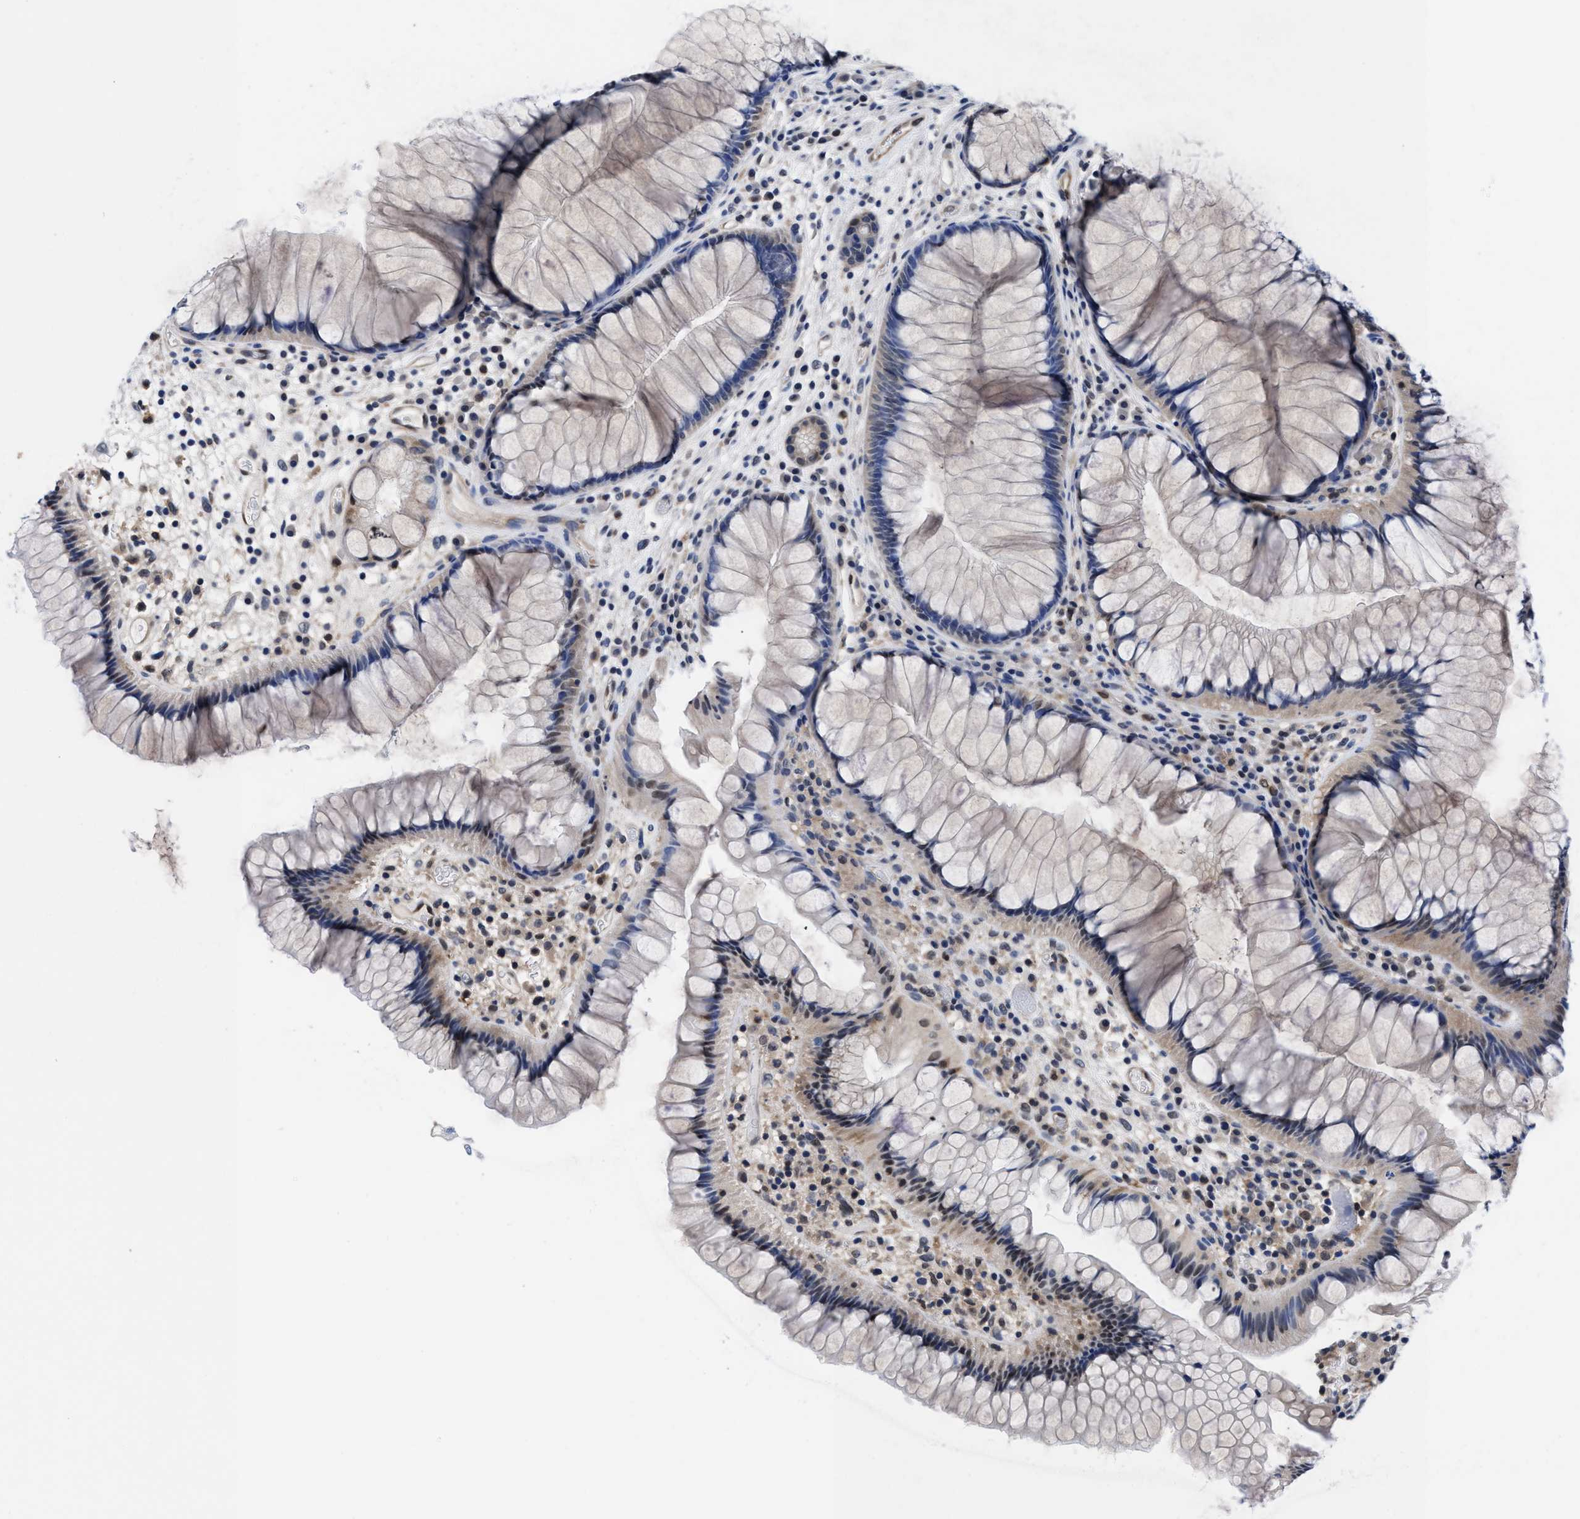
{"staining": {"intensity": "weak", "quantity": "<25%", "location": "nuclear"}, "tissue": "rectum", "cell_type": "Glandular cells", "image_type": "normal", "snomed": [{"axis": "morphology", "description": "Normal tissue, NOS"}, {"axis": "topography", "description": "Rectum"}], "caption": "A high-resolution histopathology image shows IHC staining of normal rectum, which reveals no significant positivity in glandular cells. (Brightfield microscopy of DAB (3,3'-diaminobenzidine) immunohistochemistry at high magnification).", "gene": "ACLY", "patient": {"sex": "male", "age": 51}}